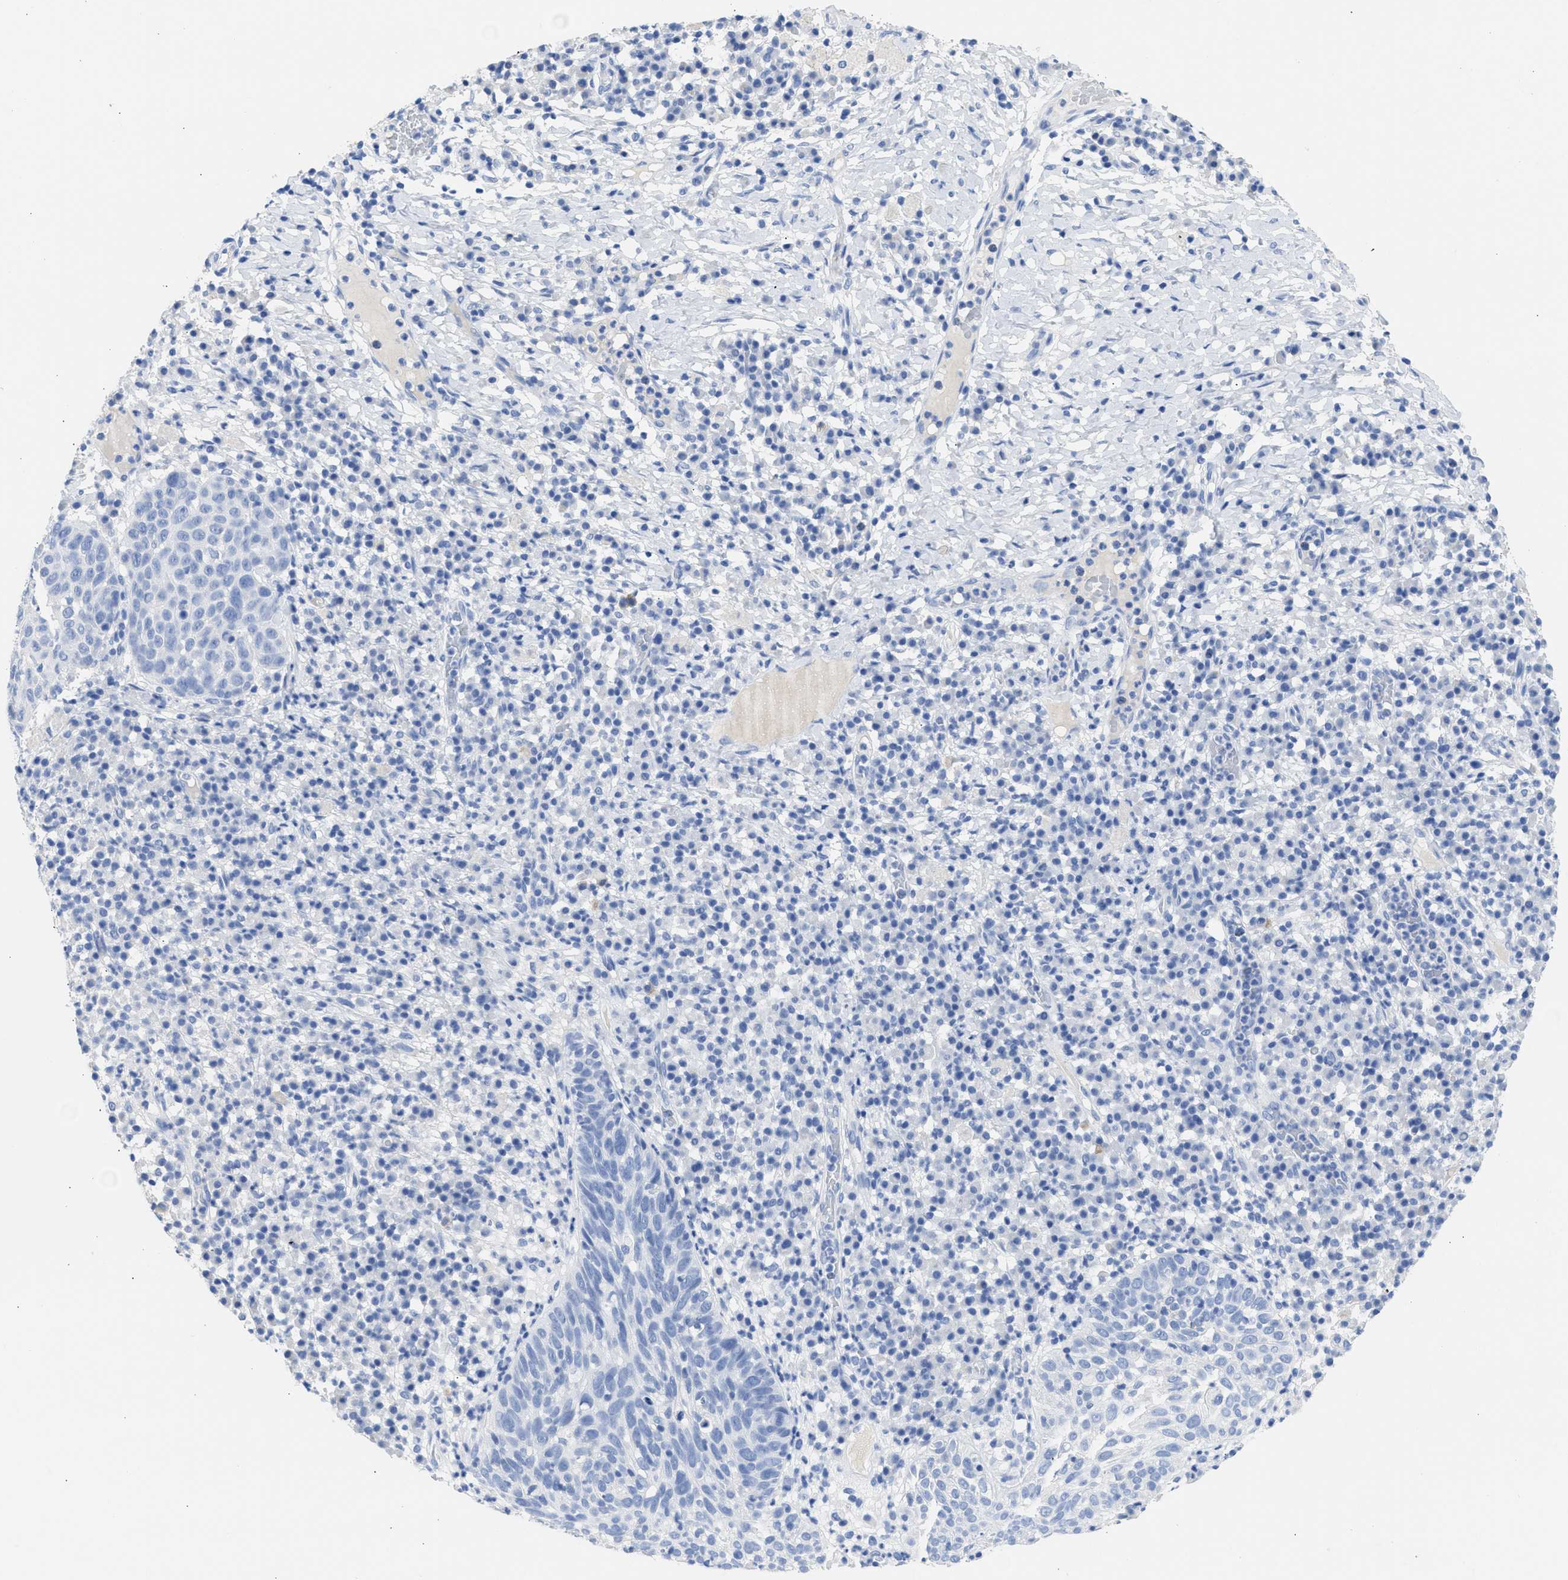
{"staining": {"intensity": "negative", "quantity": "none", "location": "none"}, "tissue": "skin cancer", "cell_type": "Tumor cells", "image_type": "cancer", "snomed": [{"axis": "morphology", "description": "Squamous cell carcinoma in situ, NOS"}, {"axis": "morphology", "description": "Squamous cell carcinoma, NOS"}, {"axis": "topography", "description": "Skin"}], "caption": "Squamous cell carcinoma in situ (skin) was stained to show a protein in brown. There is no significant positivity in tumor cells.", "gene": "NCAM1", "patient": {"sex": "male", "age": 93}}